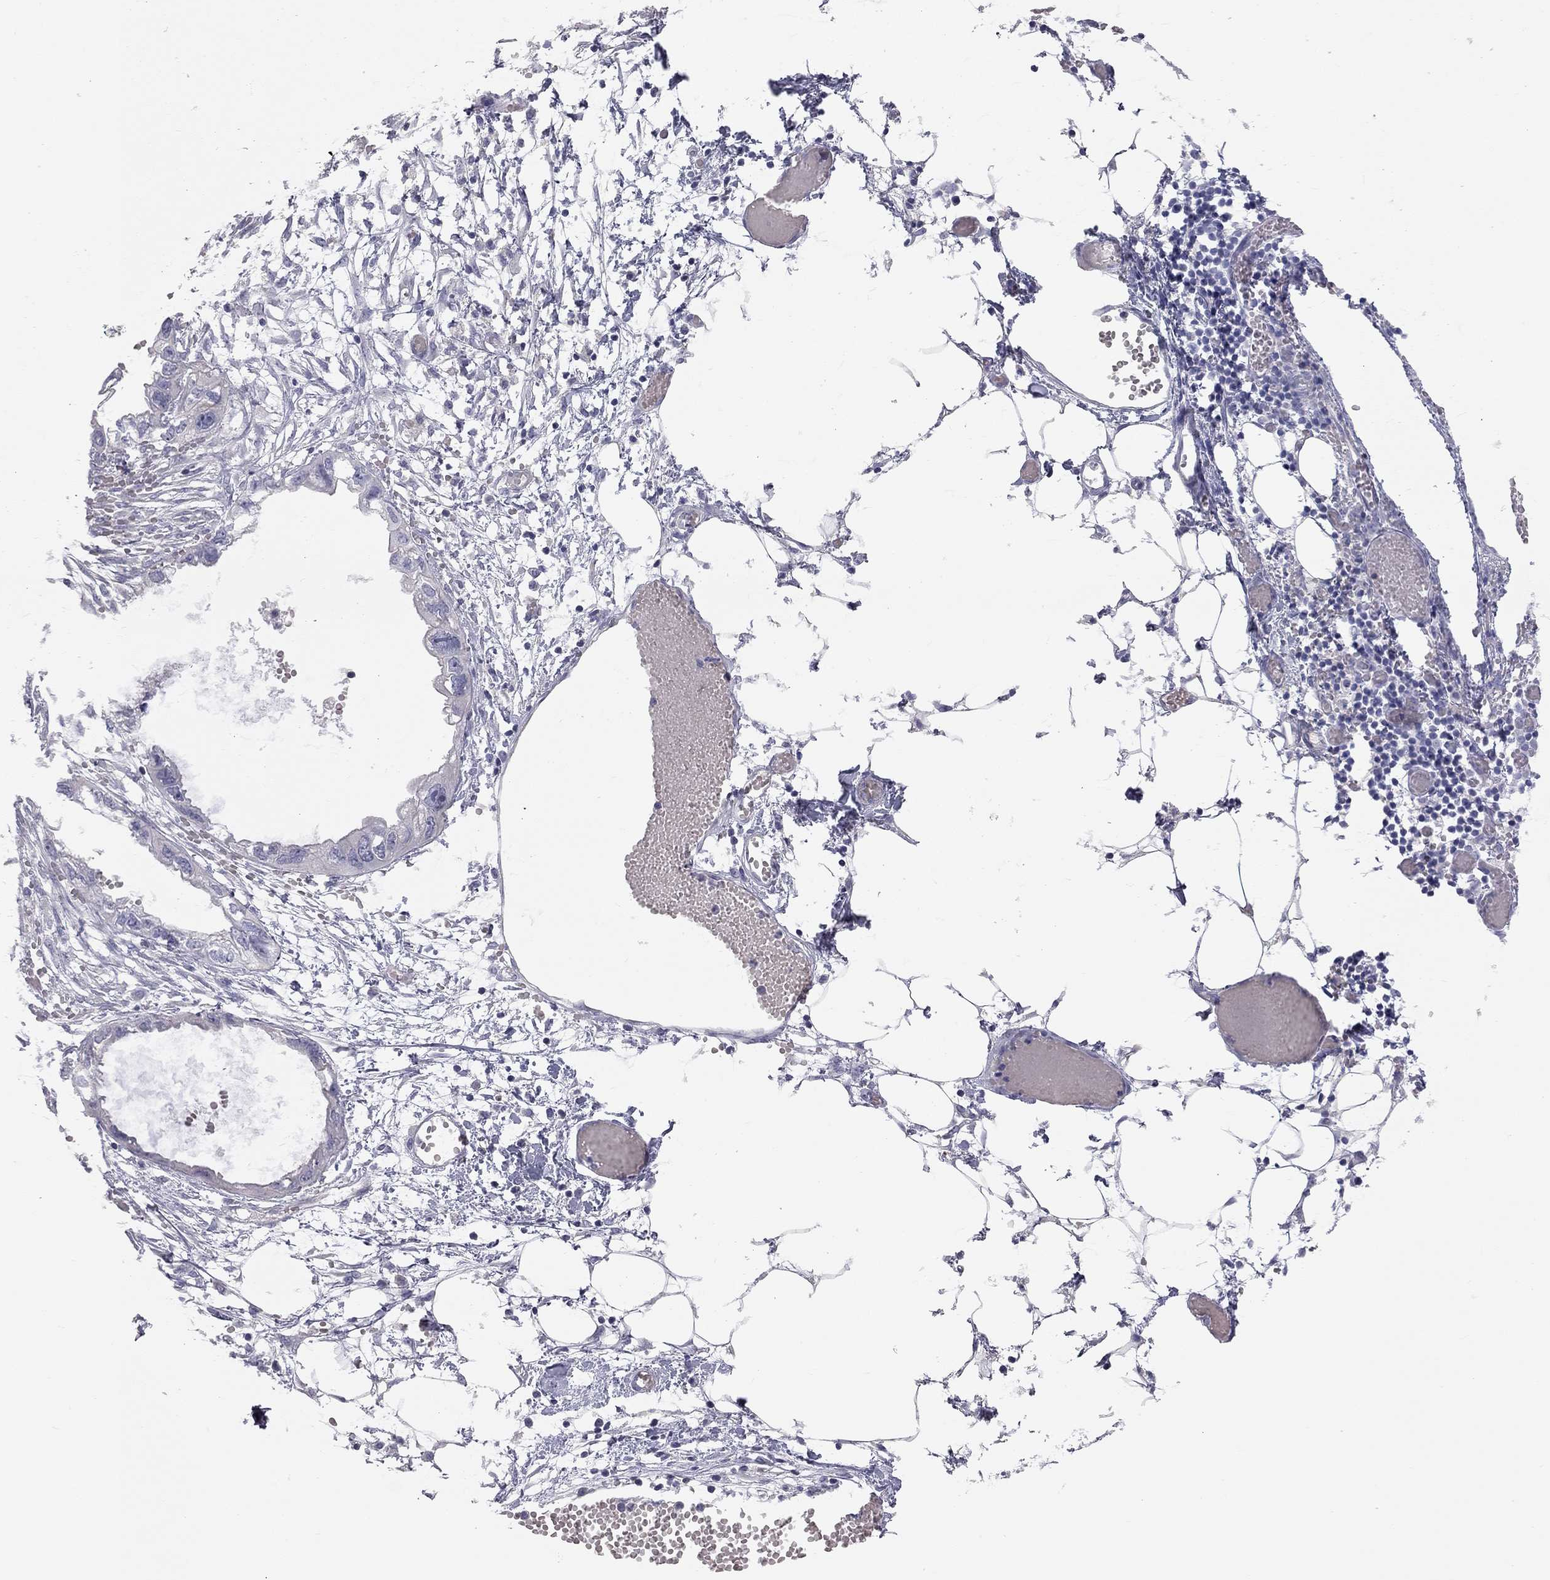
{"staining": {"intensity": "negative", "quantity": "none", "location": "none"}, "tissue": "endometrial cancer", "cell_type": "Tumor cells", "image_type": "cancer", "snomed": [{"axis": "morphology", "description": "Adenocarcinoma, NOS"}, {"axis": "morphology", "description": "Adenocarcinoma, metastatic, NOS"}, {"axis": "topography", "description": "Adipose tissue"}, {"axis": "topography", "description": "Endometrium"}], "caption": "A photomicrograph of human endometrial cancer is negative for staining in tumor cells.", "gene": "ADCYAP1", "patient": {"sex": "female", "age": 67}}